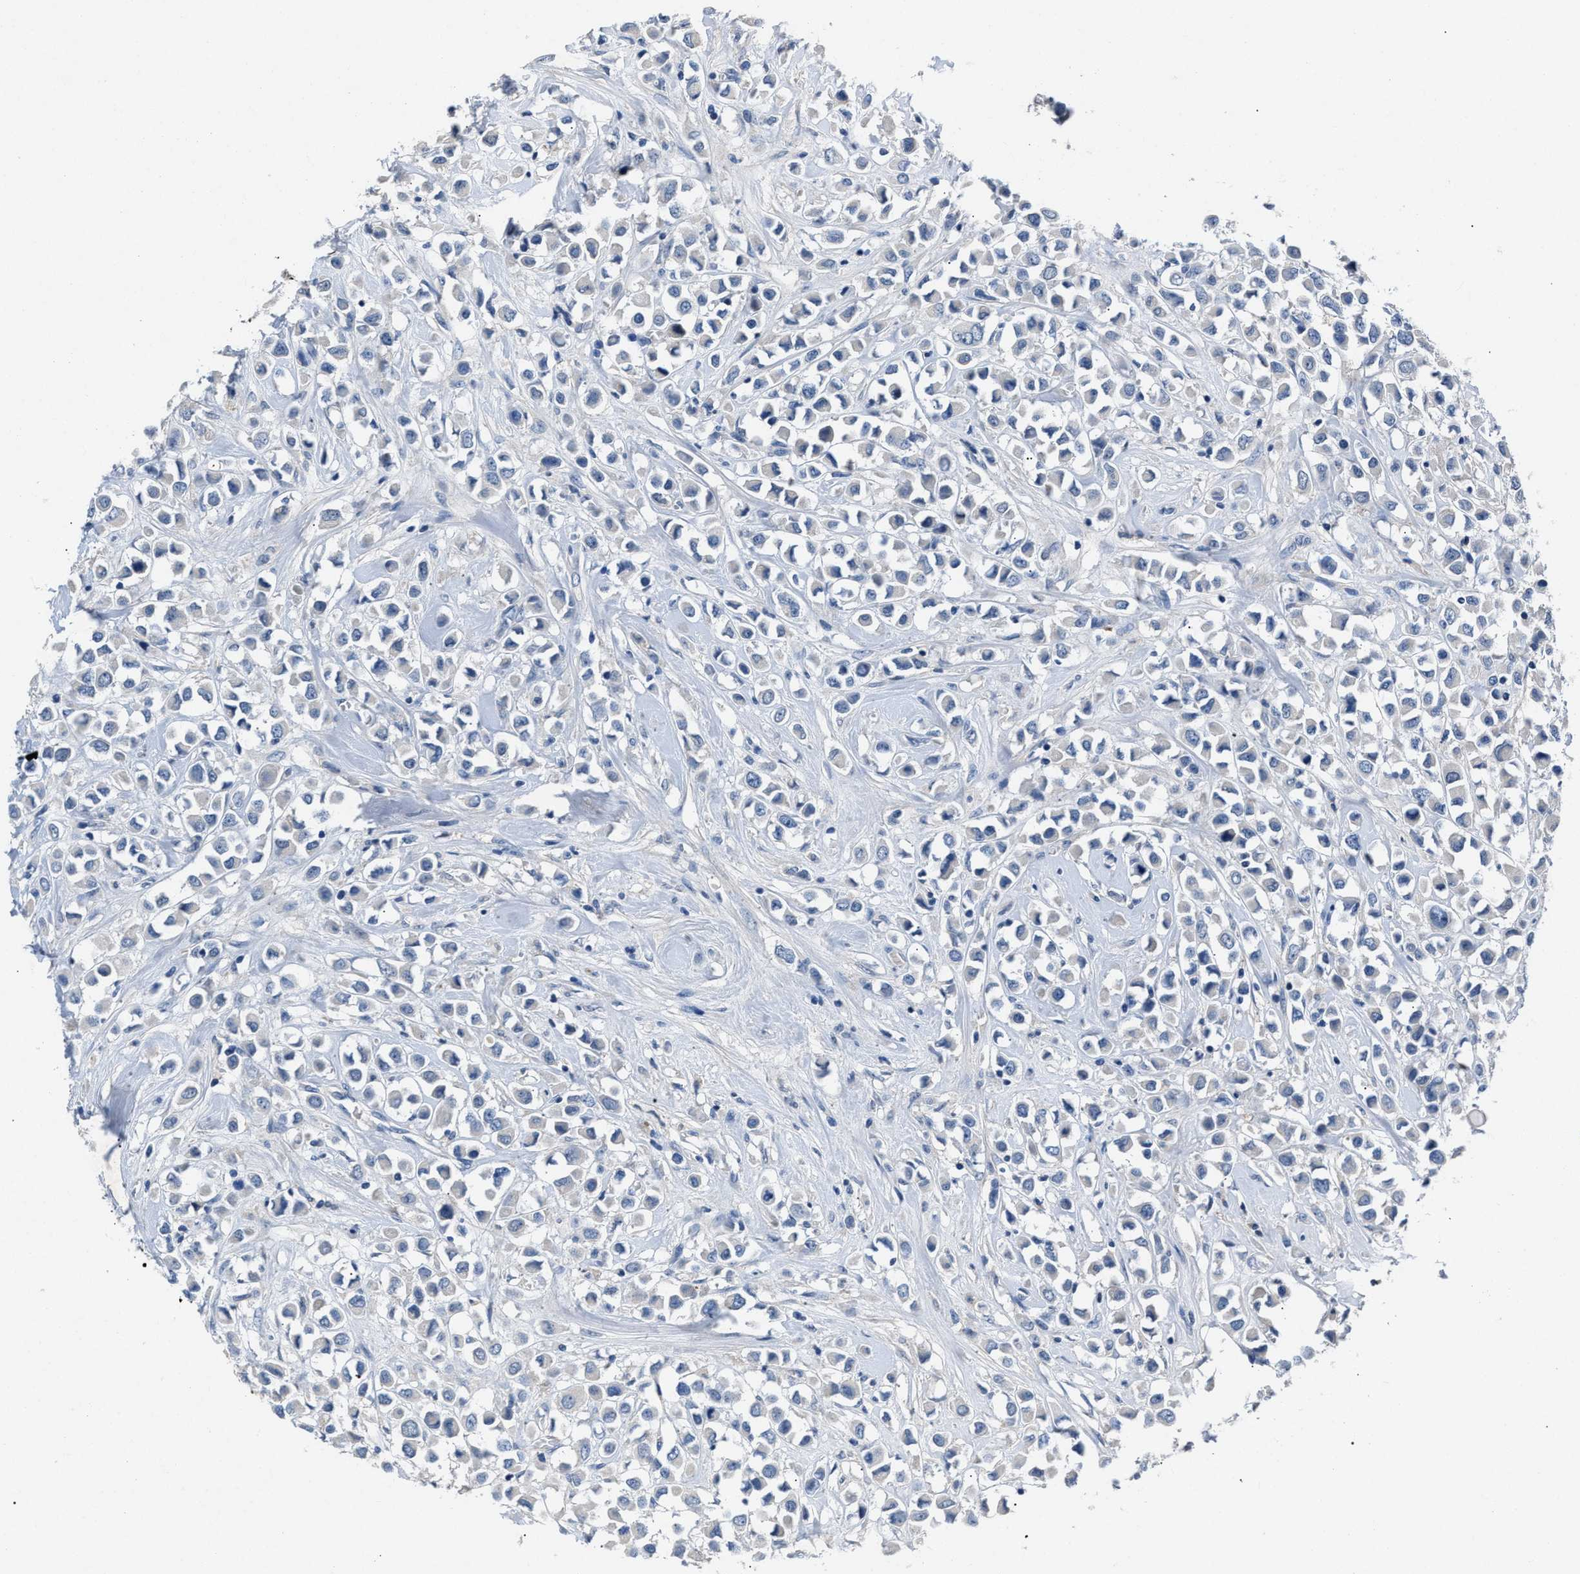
{"staining": {"intensity": "negative", "quantity": "none", "location": "none"}, "tissue": "breast cancer", "cell_type": "Tumor cells", "image_type": "cancer", "snomed": [{"axis": "morphology", "description": "Duct carcinoma"}, {"axis": "topography", "description": "Breast"}], "caption": "Immunohistochemical staining of breast cancer (infiltrating ductal carcinoma) shows no significant expression in tumor cells.", "gene": "DNAAF5", "patient": {"sex": "female", "age": 61}}